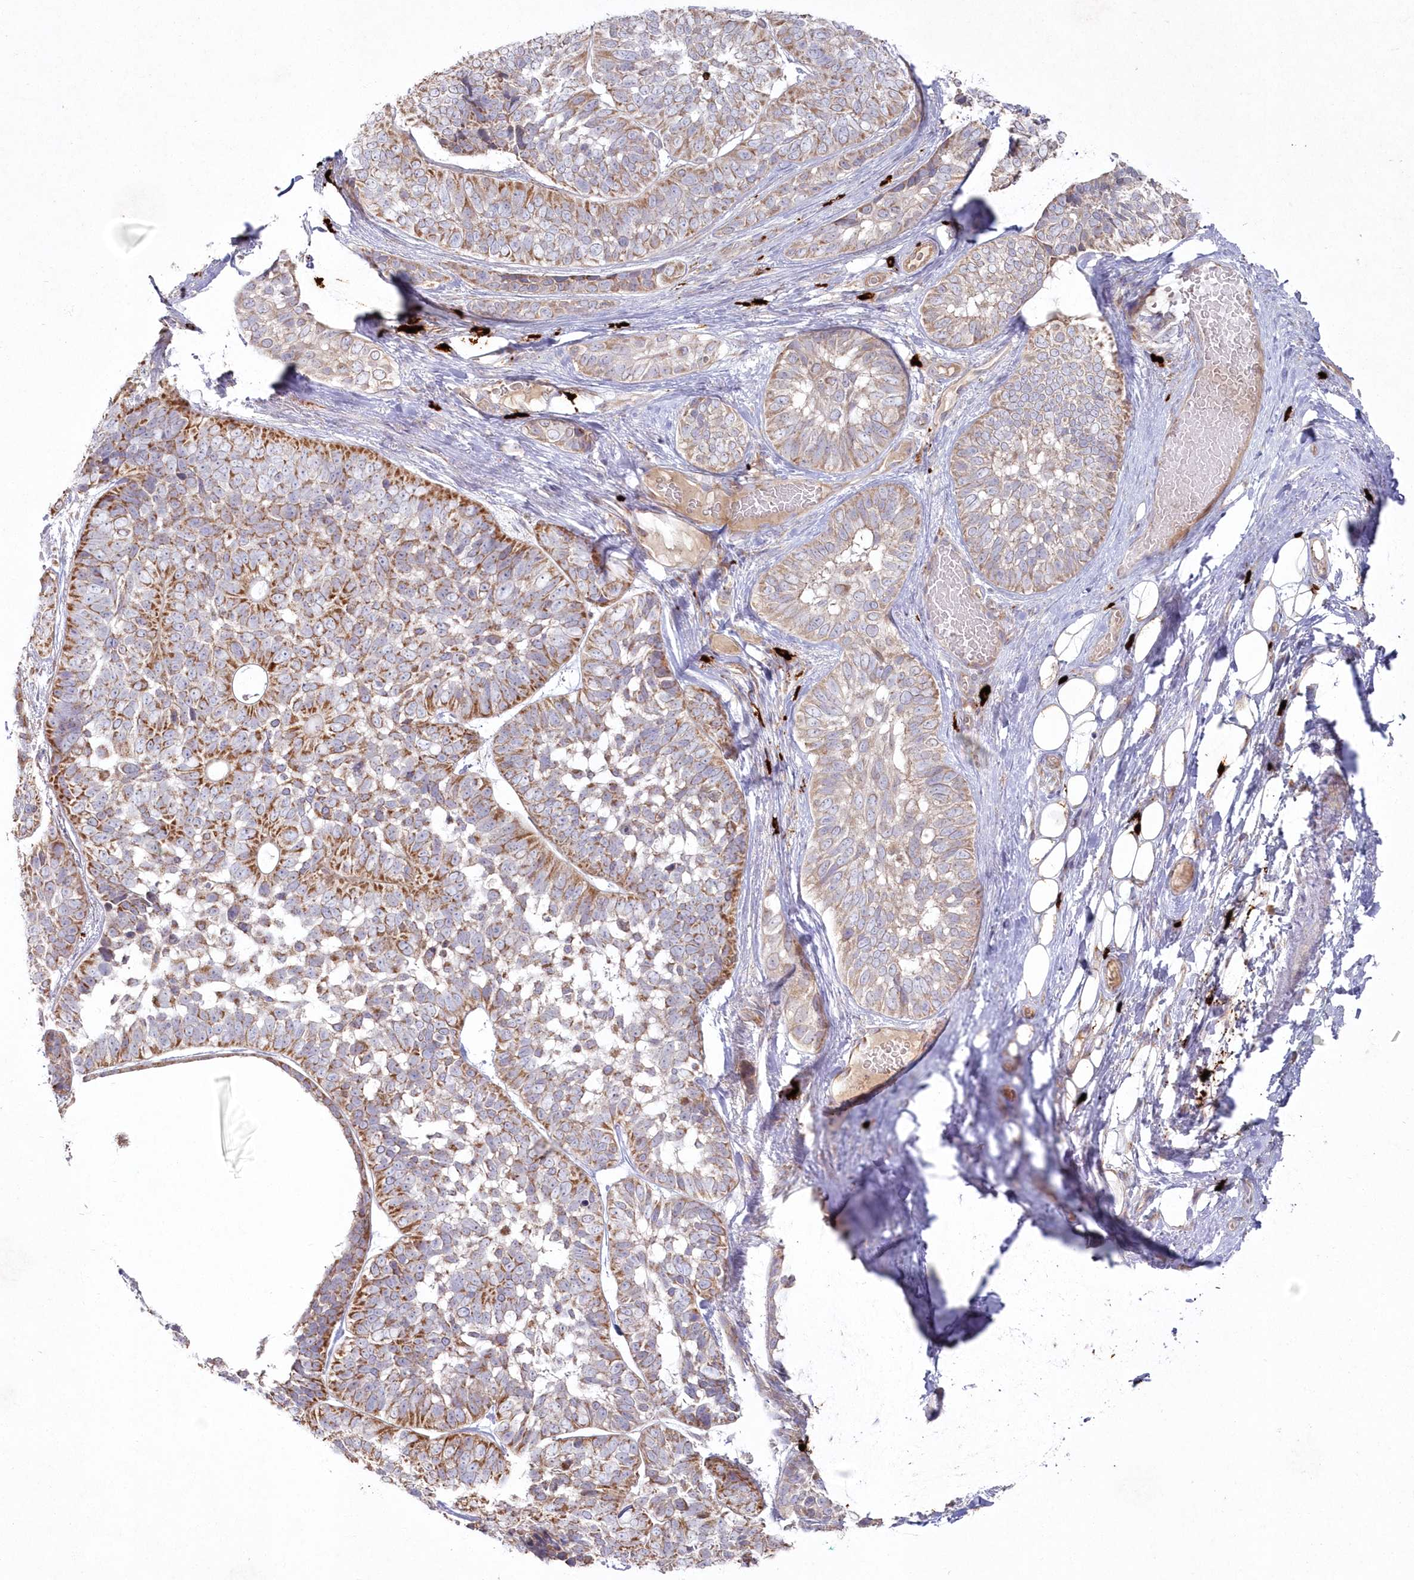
{"staining": {"intensity": "moderate", "quantity": "25%-75%", "location": "cytoplasmic/membranous"}, "tissue": "skin cancer", "cell_type": "Tumor cells", "image_type": "cancer", "snomed": [{"axis": "morphology", "description": "Basal cell carcinoma"}, {"axis": "topography", "description": "Skin"}], "caption": "Protein staining shows moderate cytoplasmic/membranous positivity in about 25%-75% of tumor cells in skin basal cell carcinoma.", "gene": "ARSB", "patient": {"sex": "male", "age": 62}}